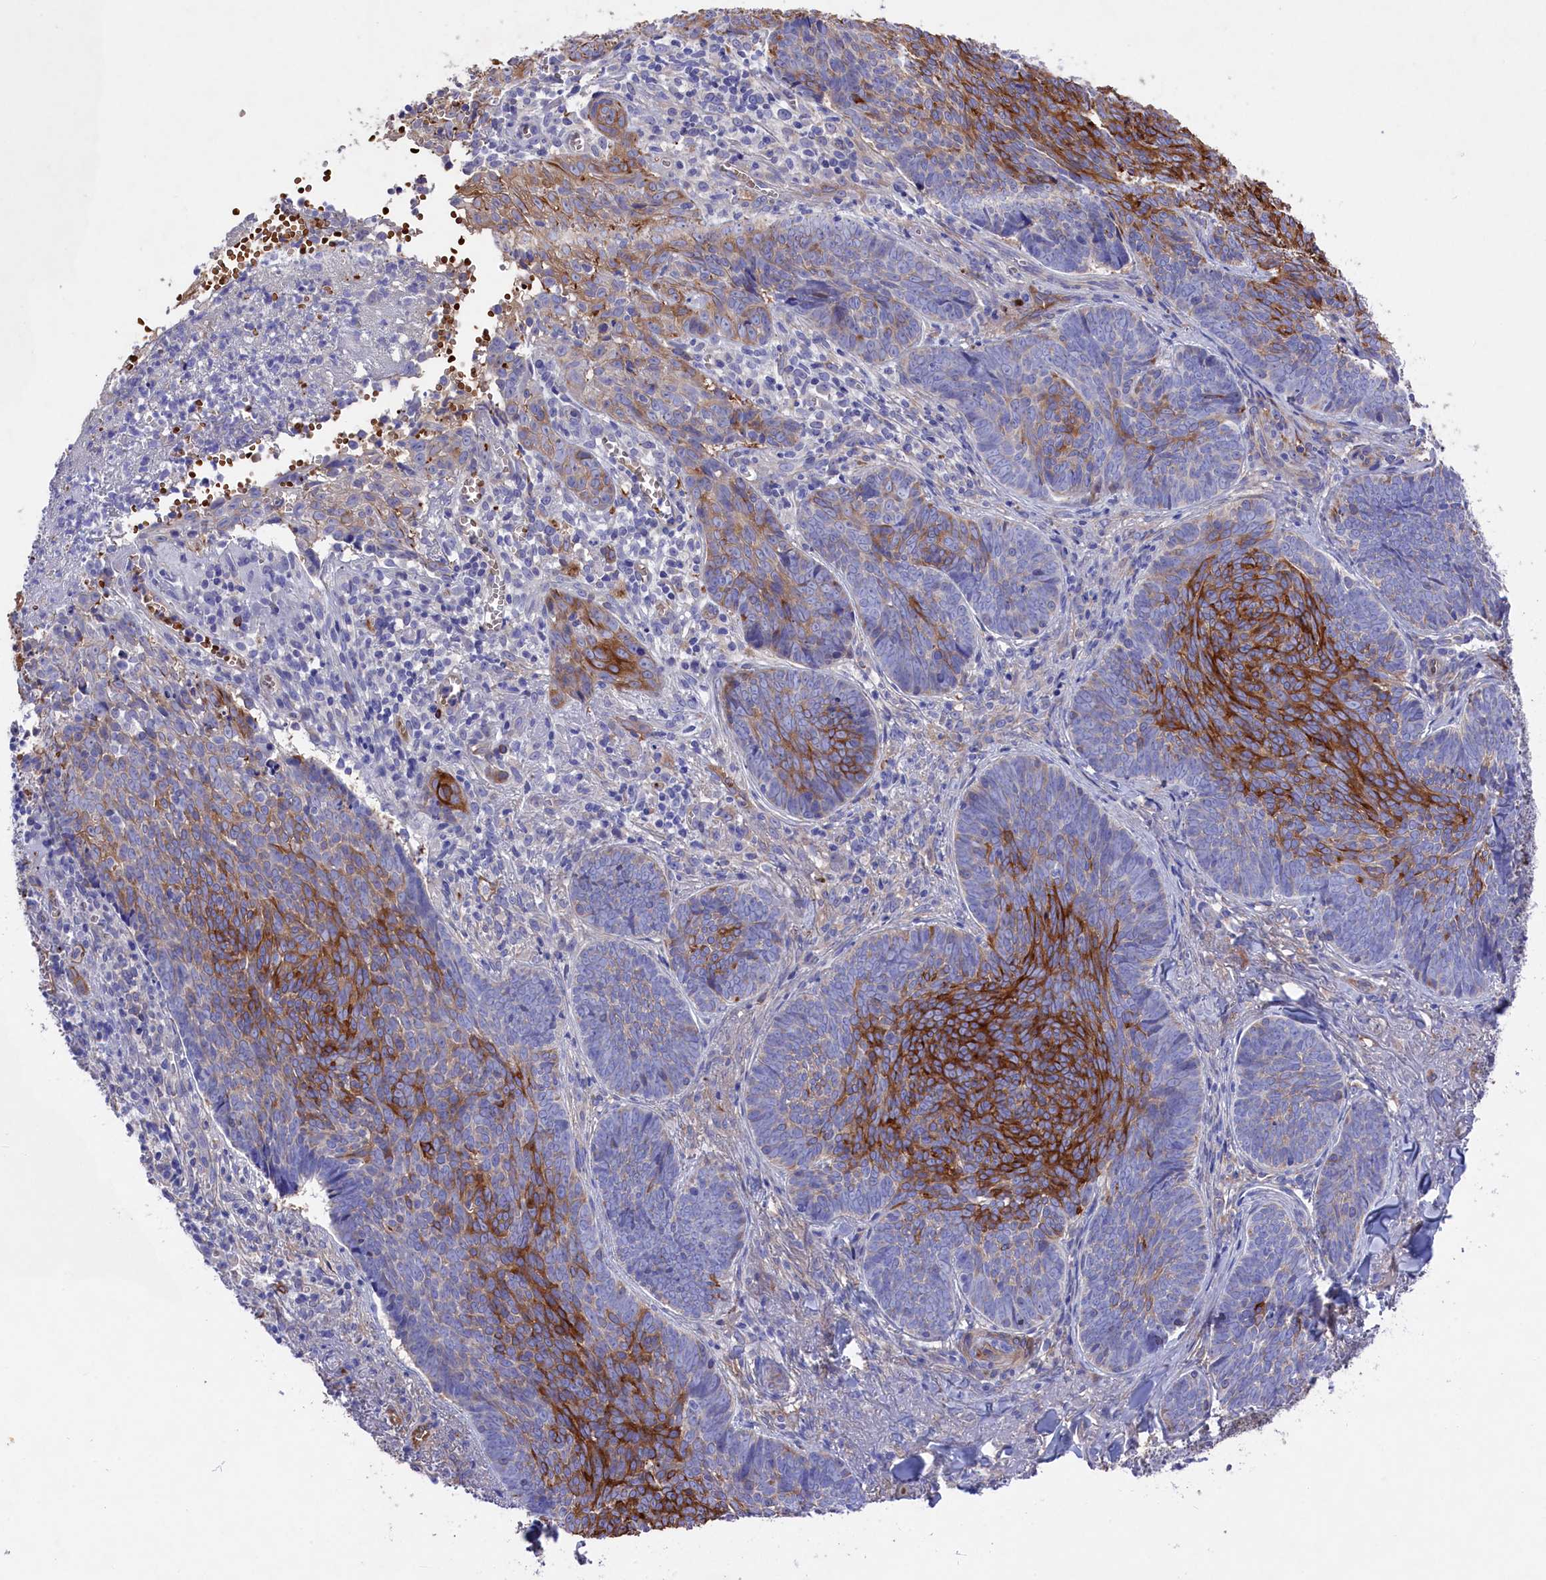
{"staining": {"intensity": "strong", "quantity": "25%-75%", "location": "cytoplasmic/membranous"}, "tissue": "skin cancer", "cell_type": "Tumor cells", "image_type": "cancer", "snomed": [{"axis": "morphology", "description": "Basal cell carcinoma"}, {"axis": "topography", "description": "Skin"}], "caption": "This histopathology image displays IHC staining of basal cell carcinoma (skin), with high strong cytoplasmic/membranous positivity in about 25%-75% of tumor cells.", "gene": "LHFPL4", "patient": {"sex": "female", "age": 74}}